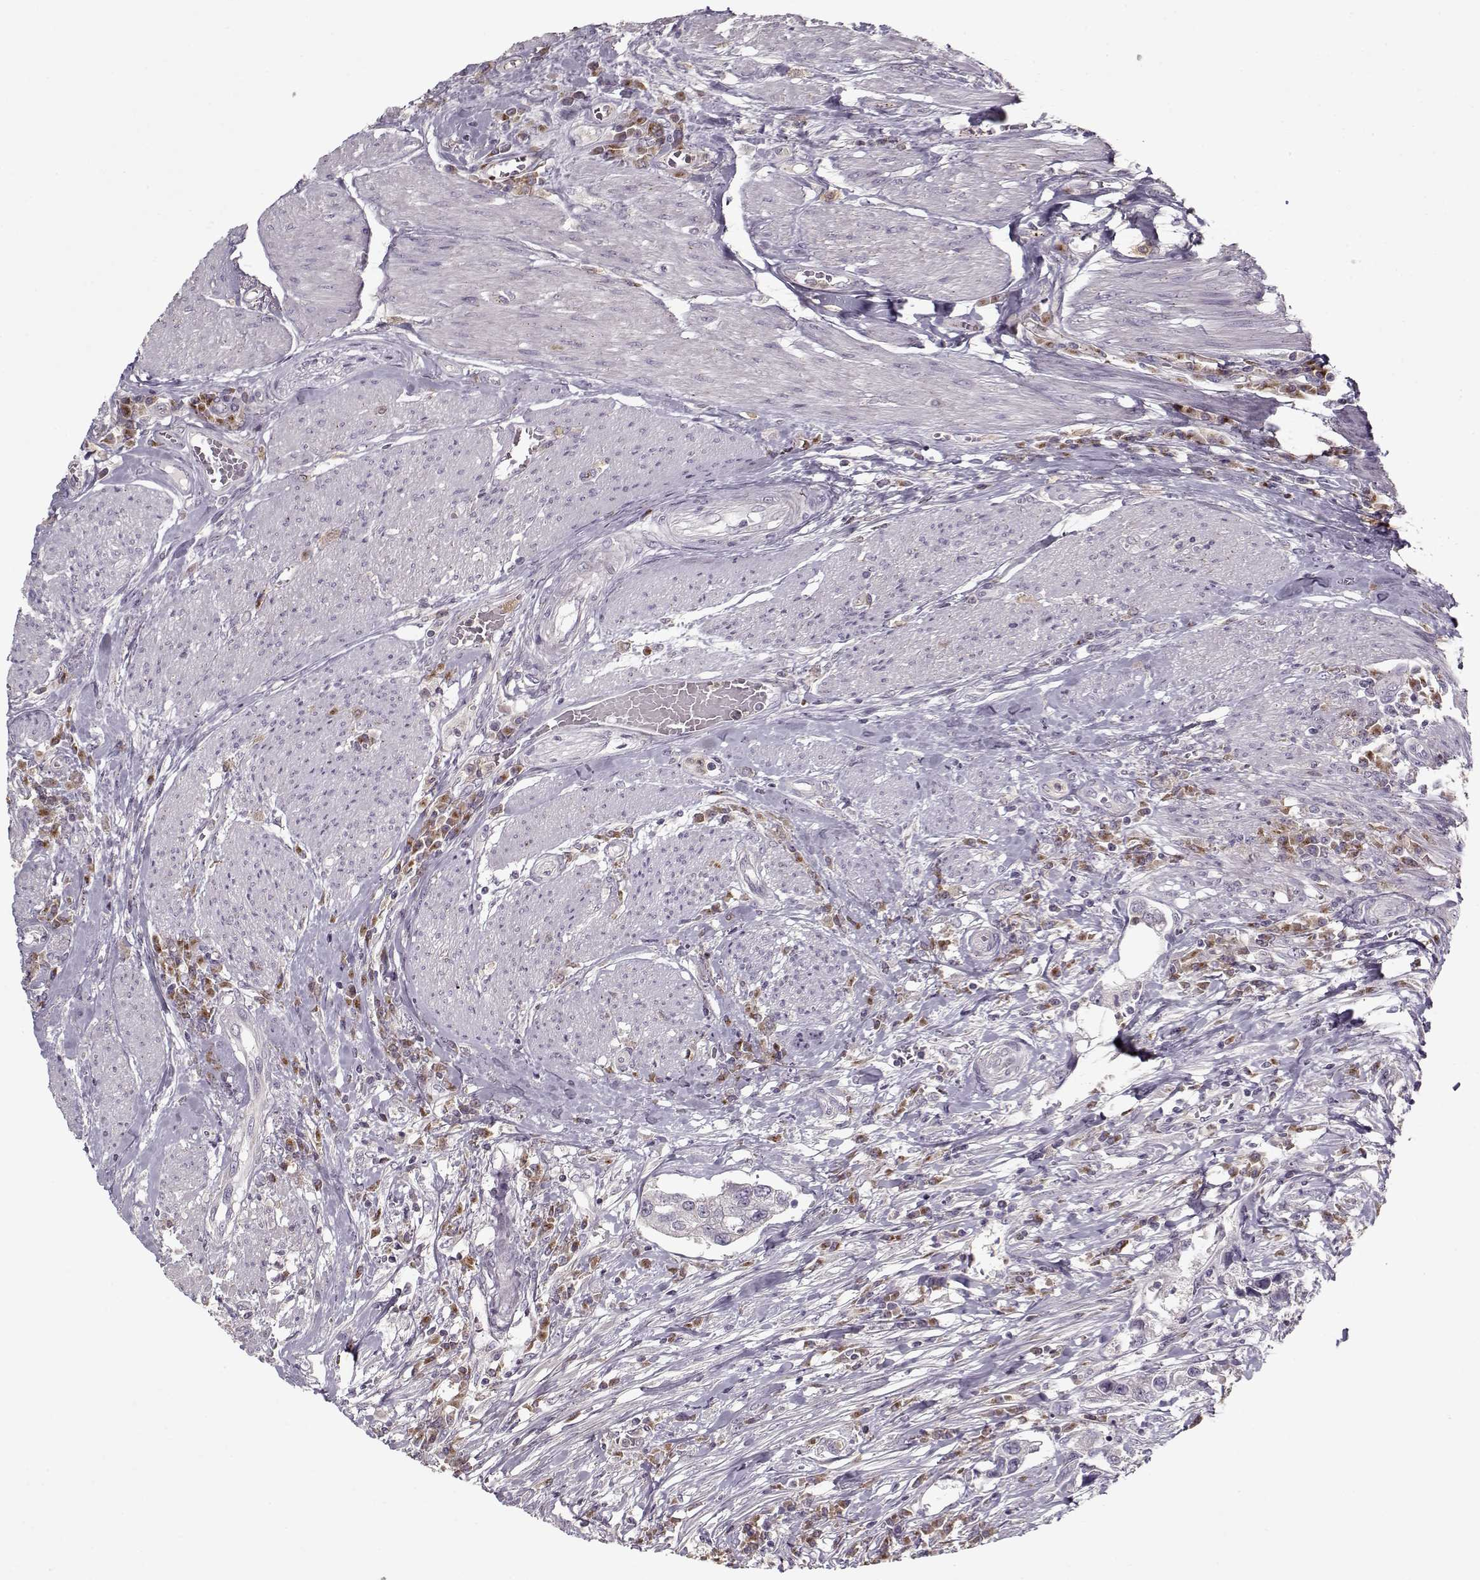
{"staining": {"intensity": "negative", "quantity": "none", "location": "none"}, "tissue": "urothelial cancer", "cell_type": "Tumor cells", "image_type": "cancer", "snomed": [{"axis": "morphology", "description": "Urothelial carcinoma, NOS"}, {"axis": "morphology", "description": "Urothelial carcinoma, High grade"}, {"axis": "topography", "description": "Urinary bladder"}], "caption": "Tumor cells show no significant protein positivity in high-grade urothelial carcinoma. The staining was performed using DAB to visualize the protein expression in brown, while the nuclei were stained in blue with hematoxylin (Magnification: 20x).", "gene": "UNC13D", "patient": {"sex": "male", "age": 63}}